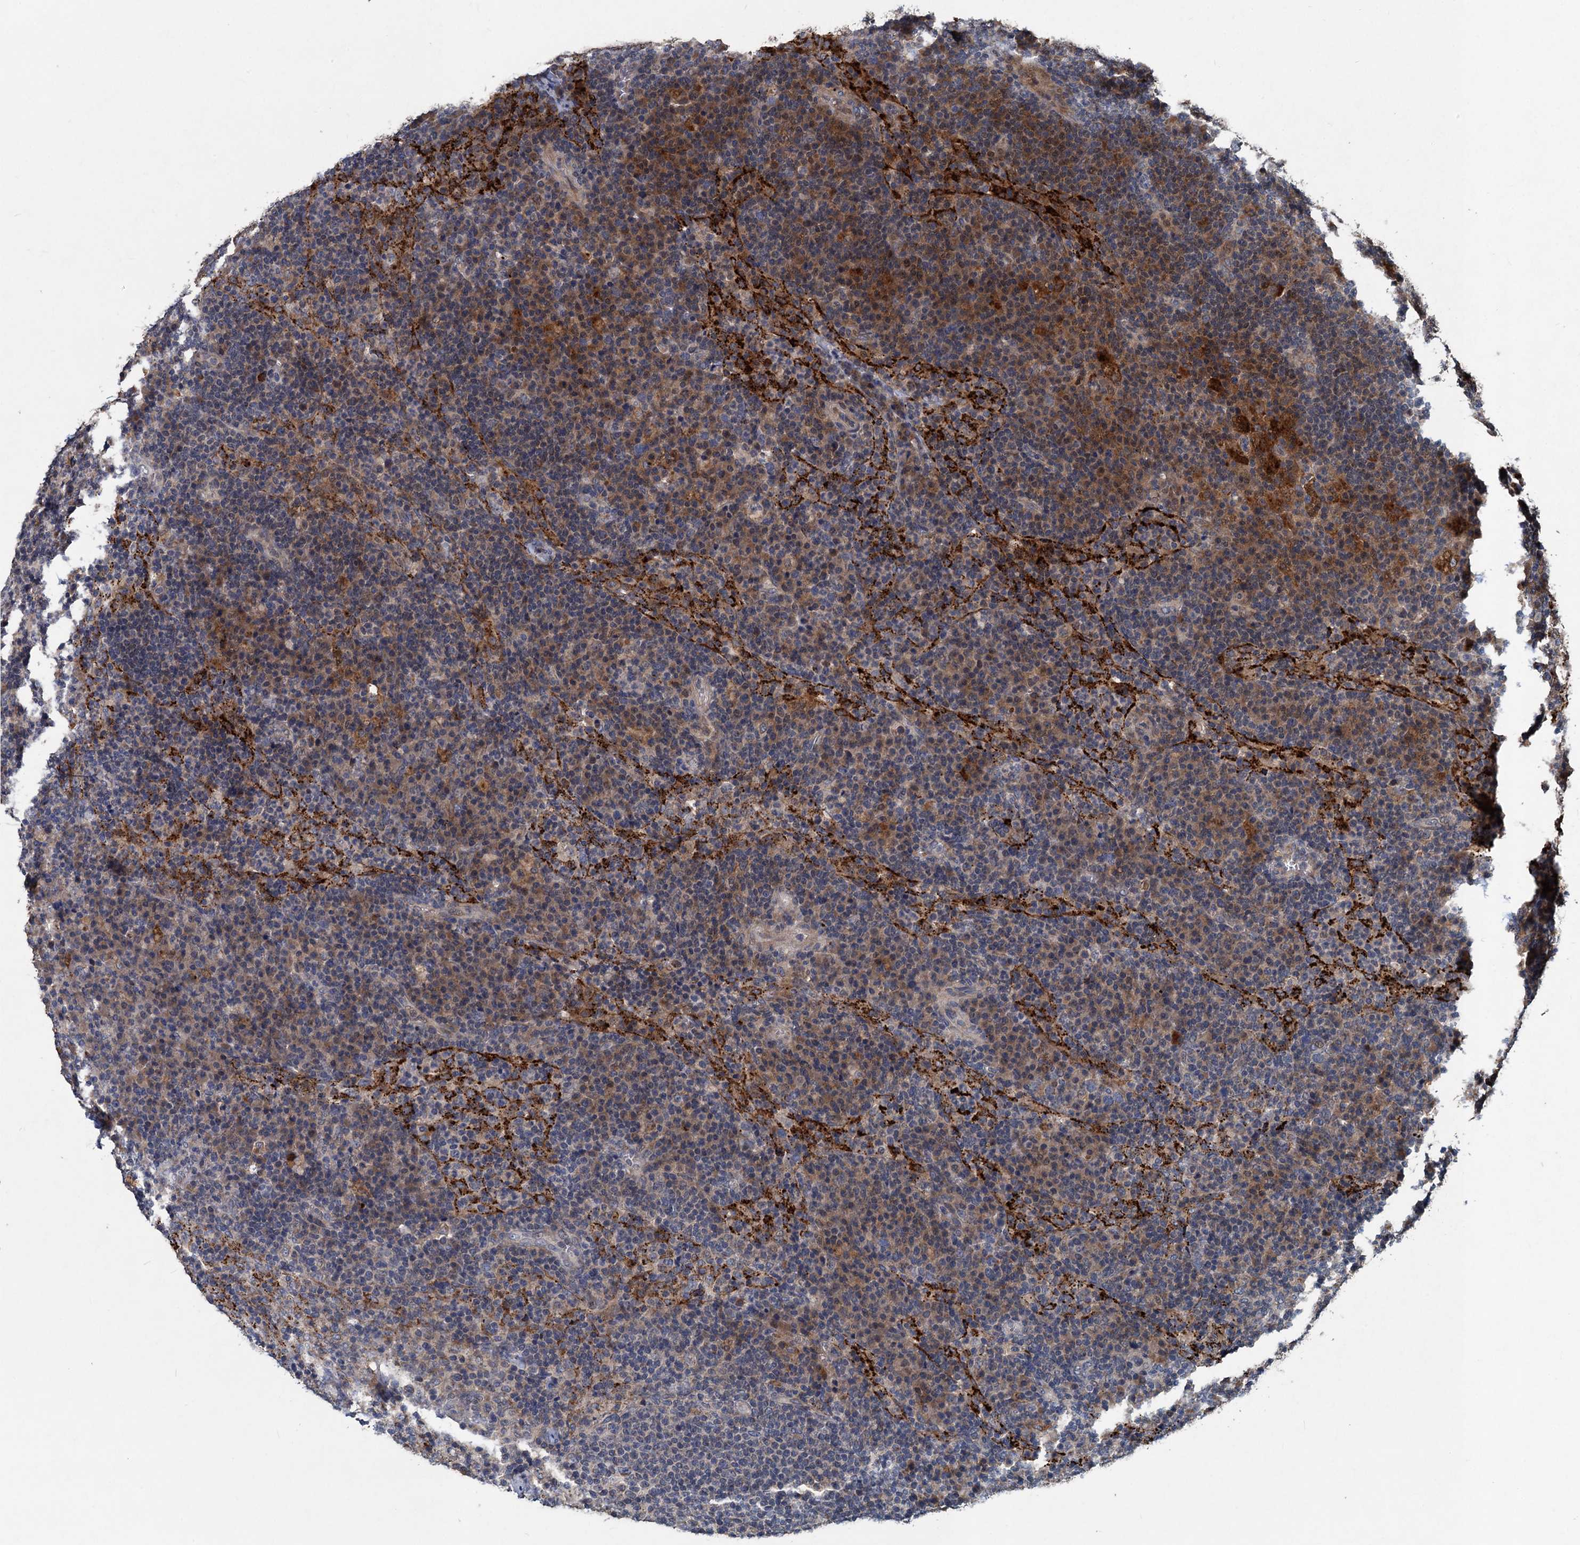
{"staining": {"intensity": "moderate", "quantity": "25%-75%", "location": "cytoplasmic/membranous"}, "tissue": "lymph node", "cell_type": "Germinal center cells", "image_type": "normal", "snomed": [{"axis": "morphology", "description": "Normal tissue, NOS"}, {"axis": "topography", "description": "Lymph node"}], "caption": "This photomicrograph displays benign lymph node stained with immunohistochemistry (IHC) to label a protein in brown. The cytoplasmic/membranous of germinal center cells show moderate positivity for the protein. Nuclei are counter-stained blue.", "gene": "OTUB1", "patient": {"sex": "female", "age": 70}}